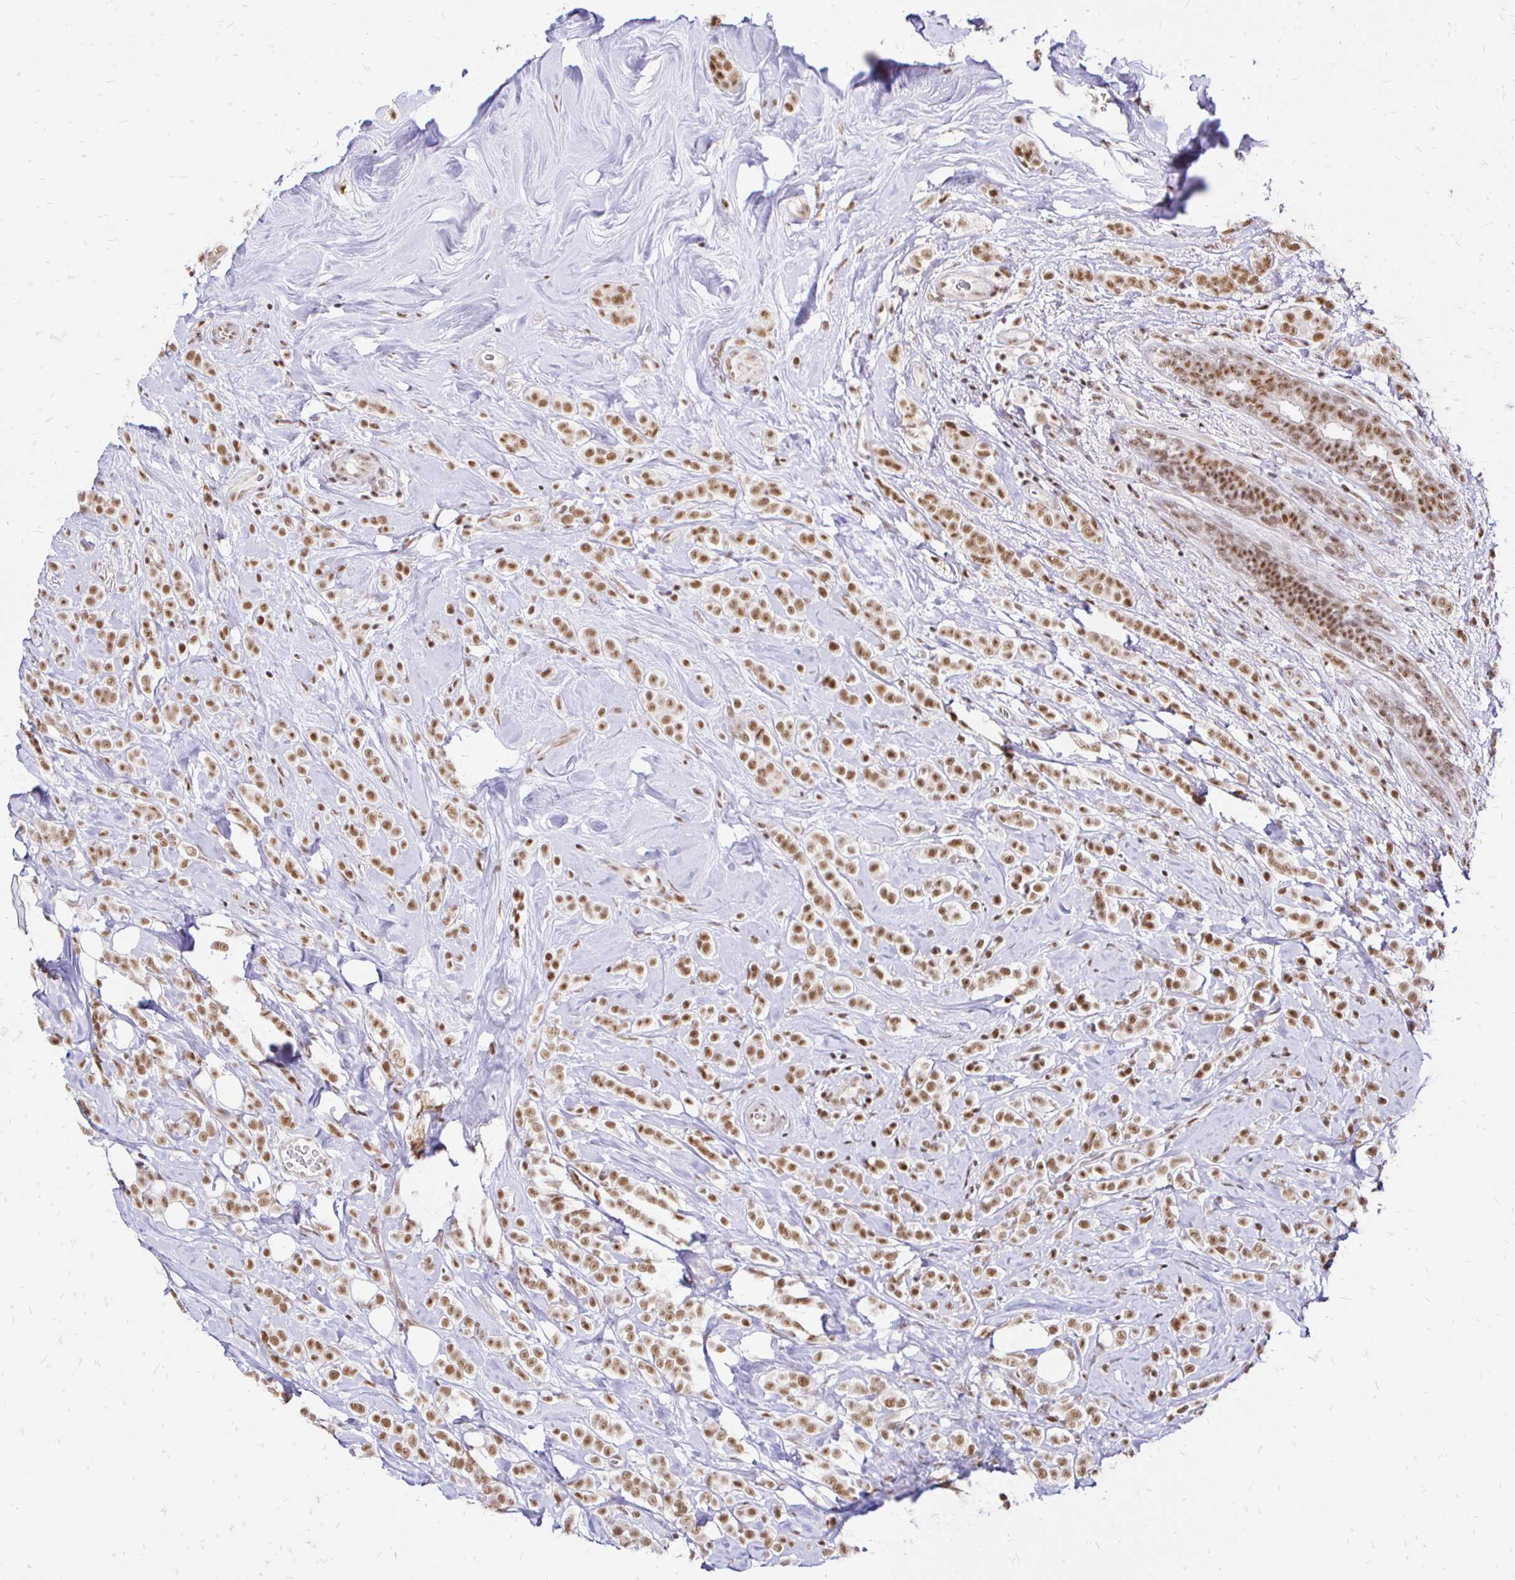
{"staining": {"intensity": "moderate", "quantity": ">75%", "location": "nuclear"}, "tissue": "breast cancer", "cell_type": "Tumor cells", "image_type": "cancer", "snomed": [{"axis": "morphology", "description": "Lobular carcinoma"}, {"axis": "topography", "description": "Breast"}], "caption": "Moderate nuclear staining for a protein is present in about >75% of tumor cells of lobular carcinoma (breast) using immunohistochemistry.", "gene": "SIN3A", "patient": {"sex": "female", "age": 49}}